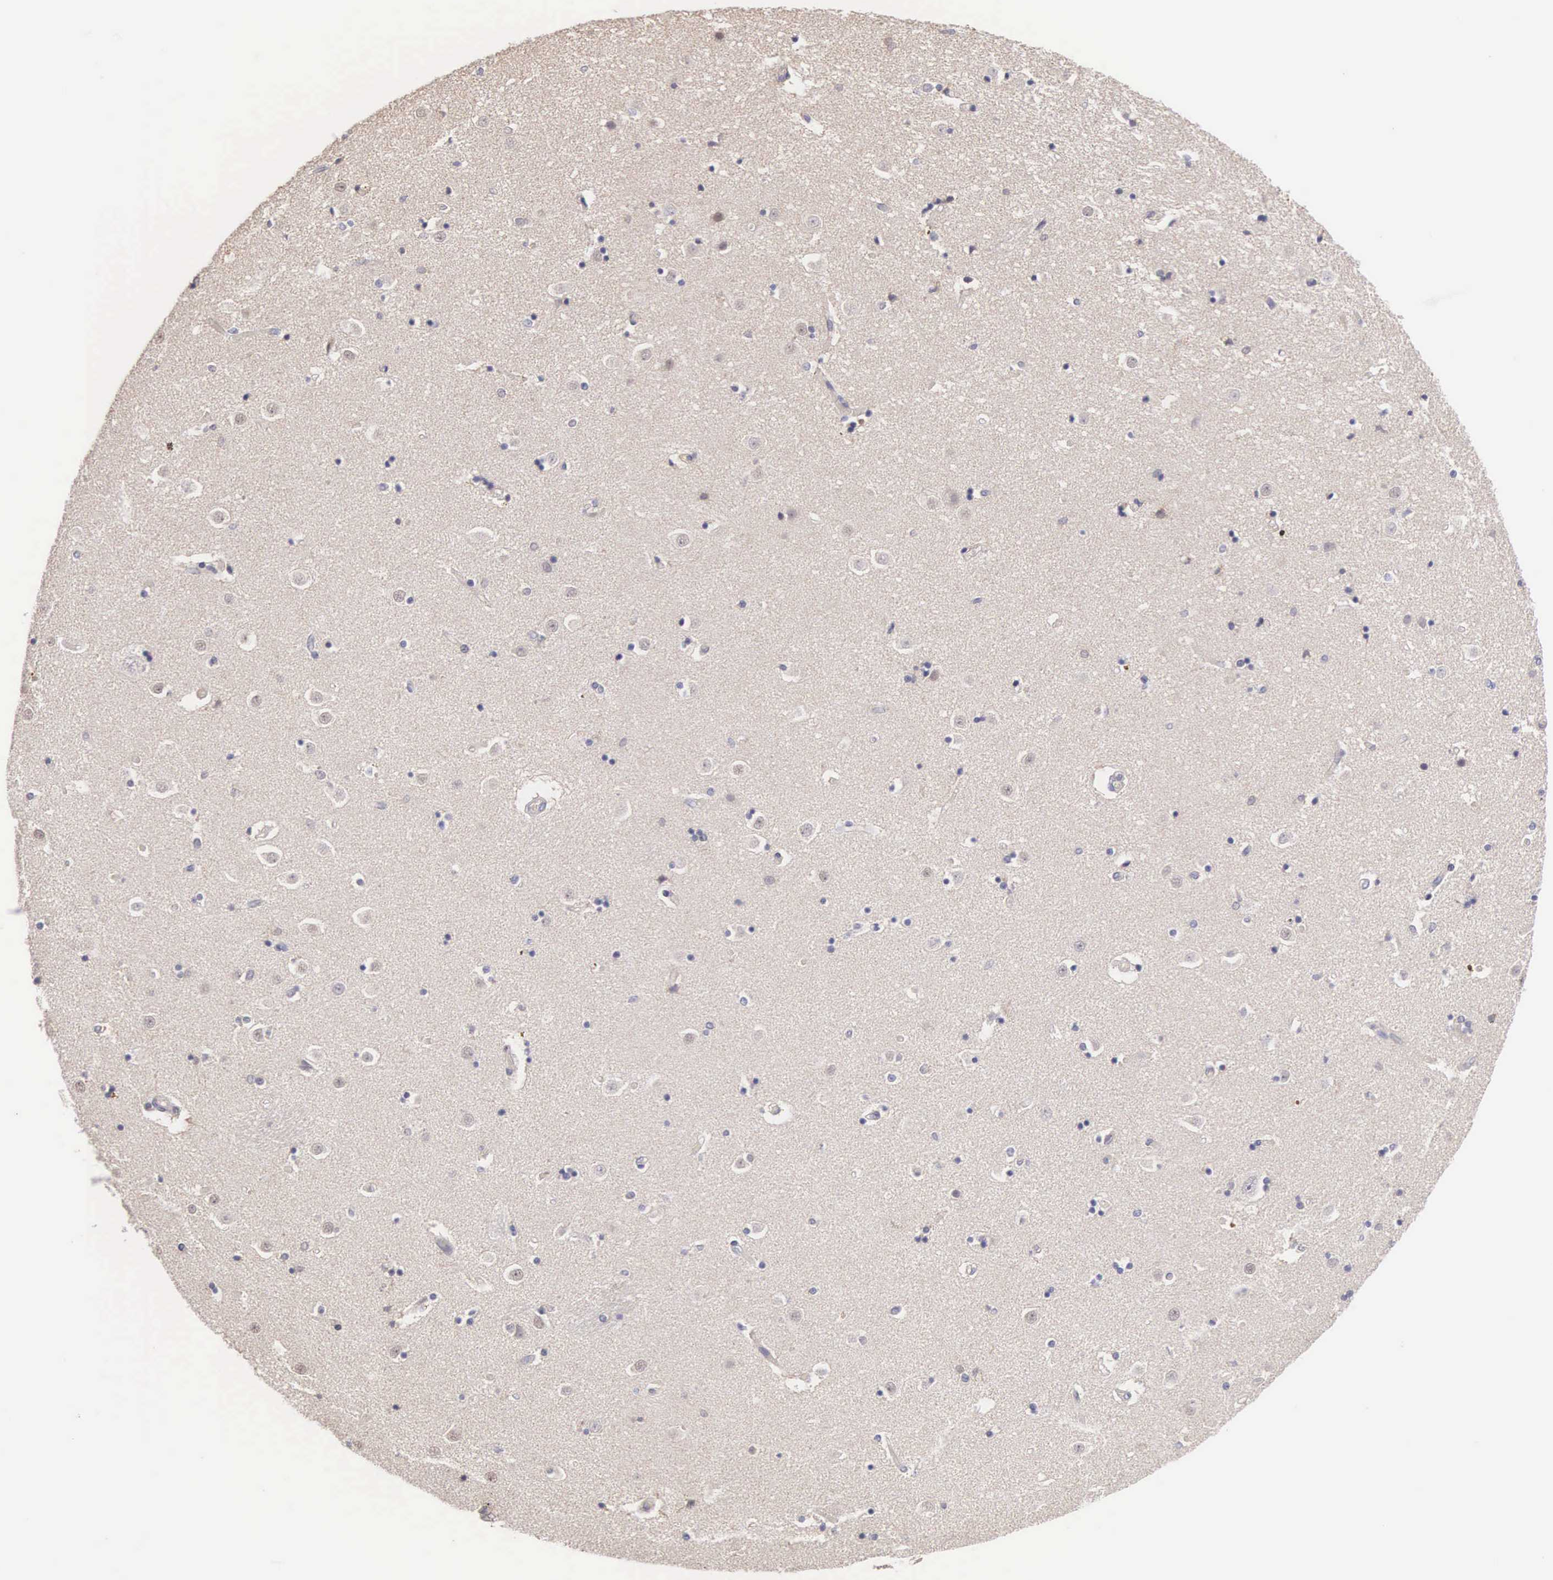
{"staining": {"intensity": "negative", "quantity": "none", "location": "none"}, "tissue": "caudate", "cell_type": "Glial cells", "image_type": "normal", "snomed": [{"axis": "morphology", "description": "Normal tissue, NOS"}, {"axis": "topography", "description": "Lateral ventricle wall"}], "caption": "Human caudate stained for a protein using IHC reveals no positivity in glial cells.", "gene": "PIR", "patient": {"sex": "female", "age": 54}}